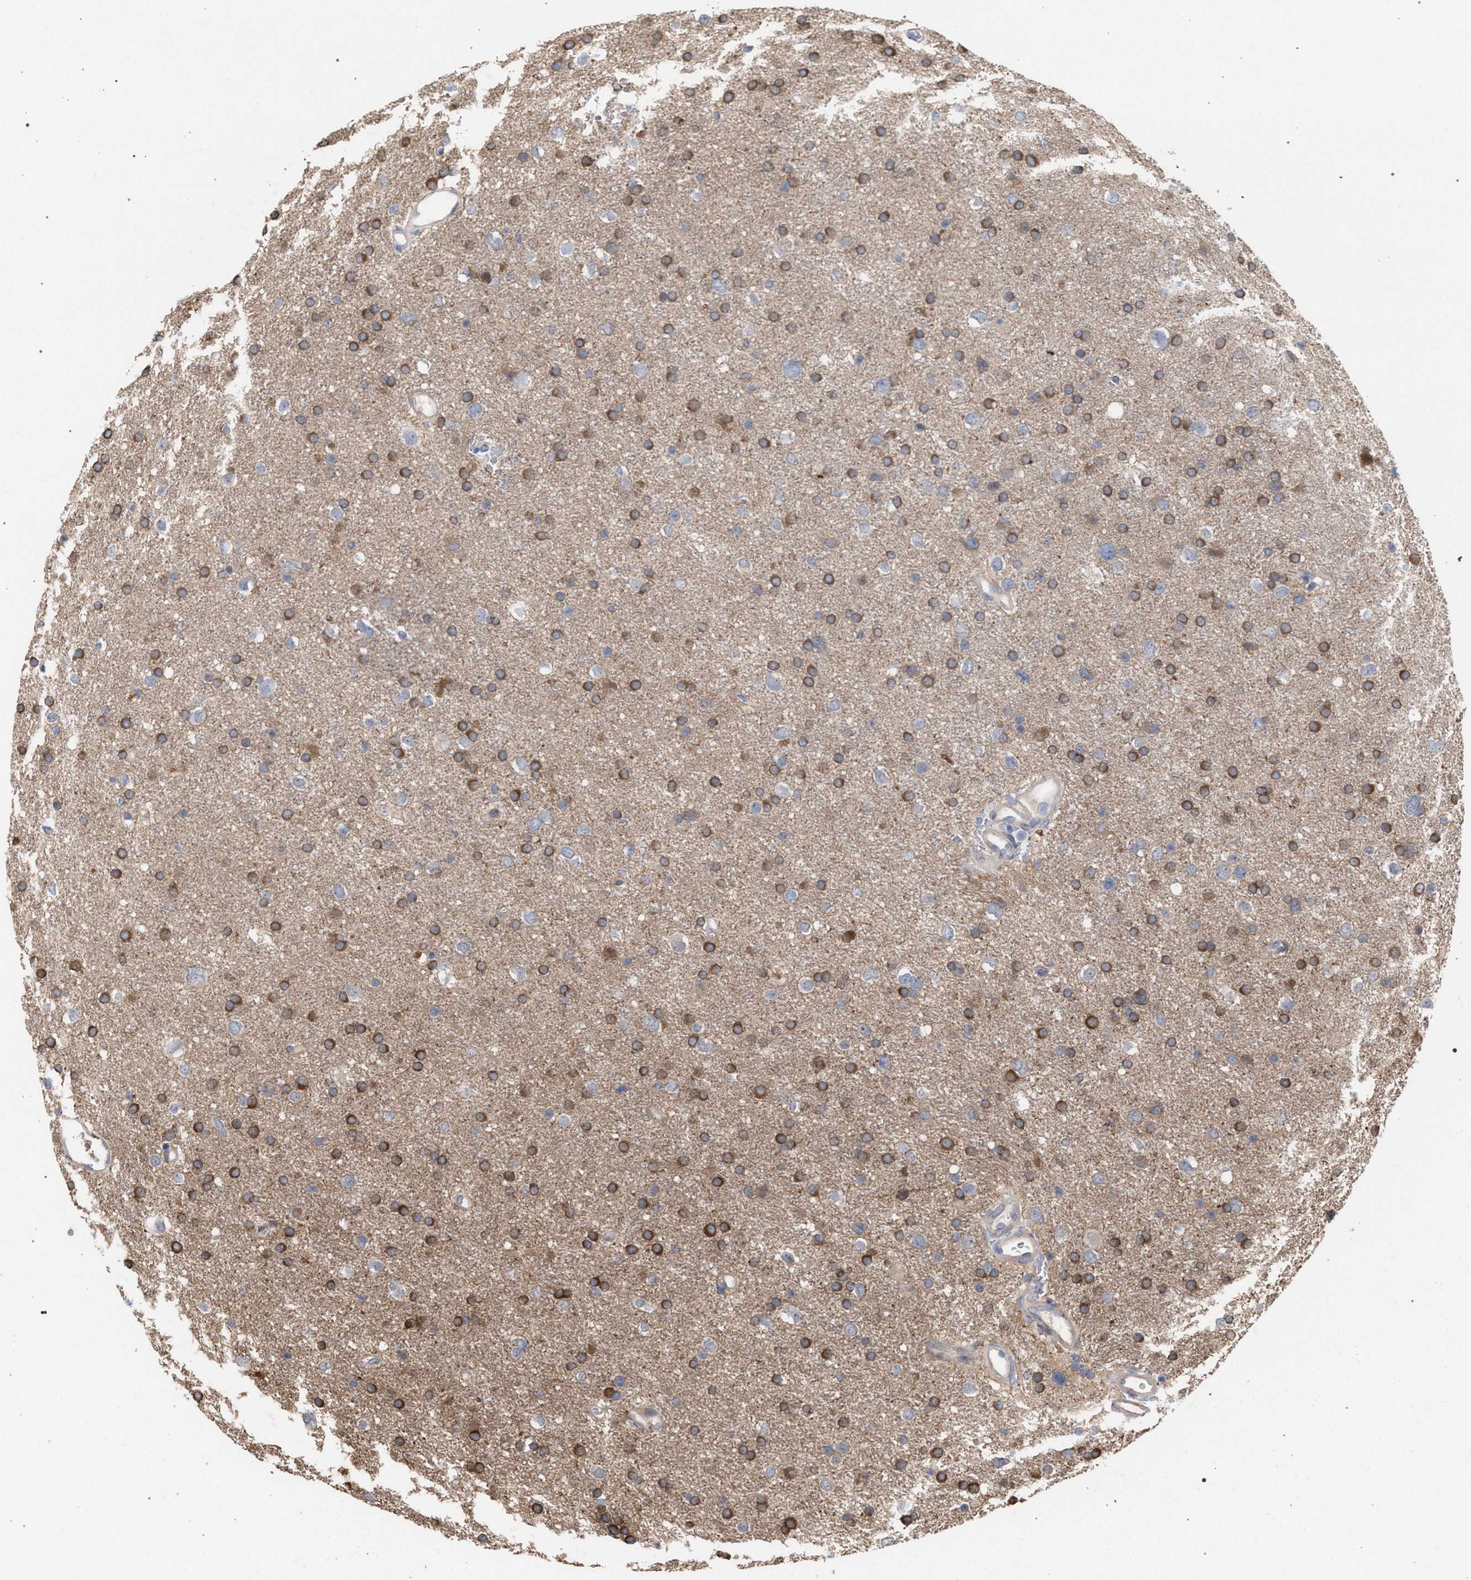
{"staining": {"intensity": "strong", "quantity": ">75%", "location": "cytoplasmic/membranous"}, "tissue": "glioma", "cell_type": "Tumor cells", "image_type": "cancer", "snomed": [{"axis": "morphology", "description": "Glioma, malignant, Low grade"}, {"axis": "topography", "description": "Brain"}], "caption": "Malignant glioma (low-grade) stained with a brown dye exhibits strong cytoplasmic/membranous positive expression in about >75% of tumor cells.", "gene": "FHOD3", "patient": {"sex": "female", "age": 37}}